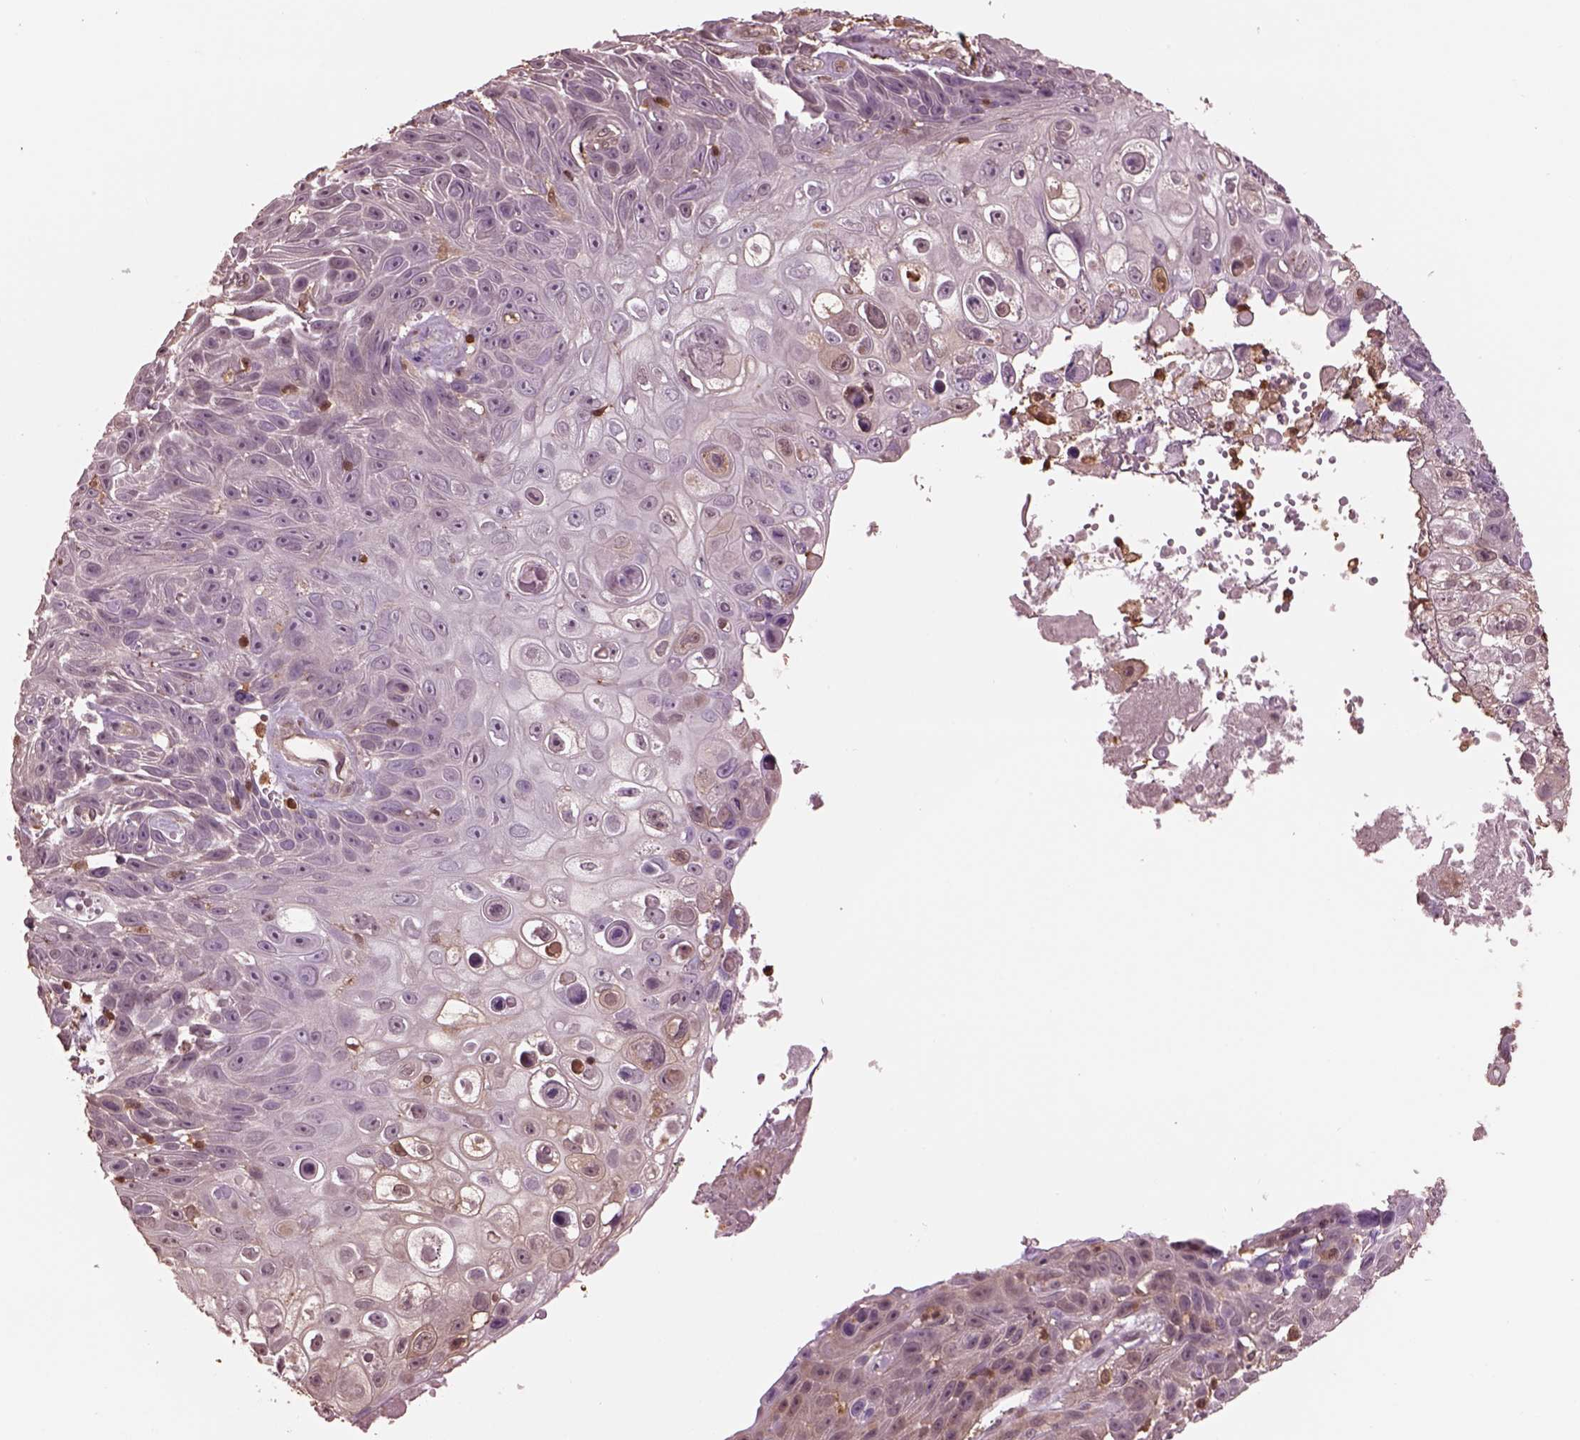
{"staining": {"intensity": "weak", "quantity": "<25%", "location": "cytoplasmic/membranous"}, "tissue": "skin cancer", "cell_type": "Tumor cells", "image_type": "cancer", "snomed": [{"axis": "morphology", "description": "Squamous cell carcinoma, NOS"}, {"axis": "topography", "description": "Skin"}], "caption": "The IHC image has no significant expression in tumor cells of skin cancer tissue.", "gene": "IL31RA", "patient": {"sex": "male", "age": 82}}